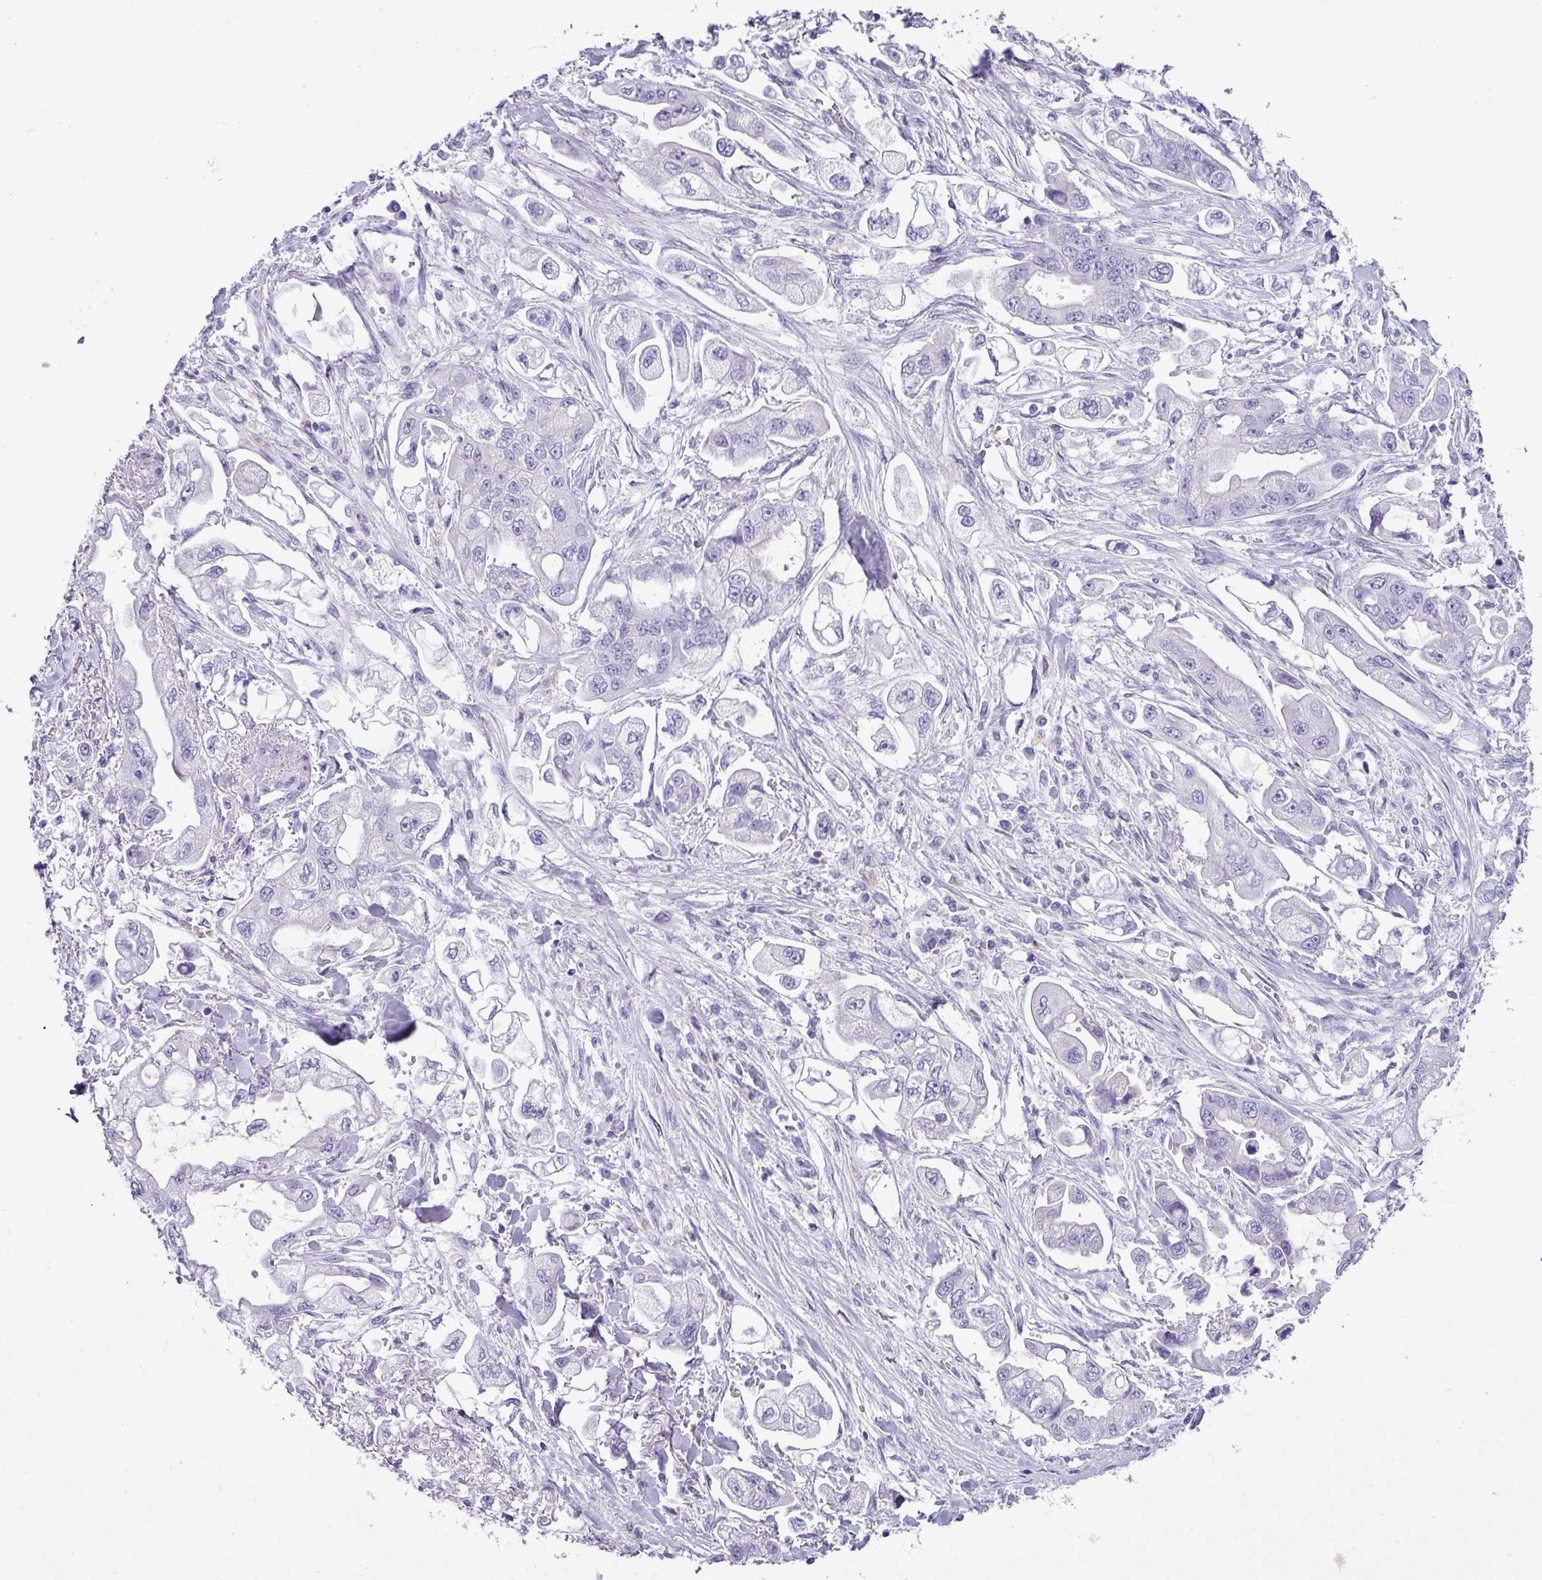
{"staining": {"intensity": "negative", "quantity": "none", "location": "none"}, "tissue": "stomach cancer", "cell_type": "Tumor cells", "image_type": "cancer", "snomed": [{"axis": "morphology", "description": "Adenocarcinoma, NOS"}, {"axis": "topography", "description": "Stomach"}], "caption": "Tumor cells are negative for brown protein staining in adenocarcinoma (stomach).", "gene": "AGO3", "patient": {"sex": "male", "age": 62}}